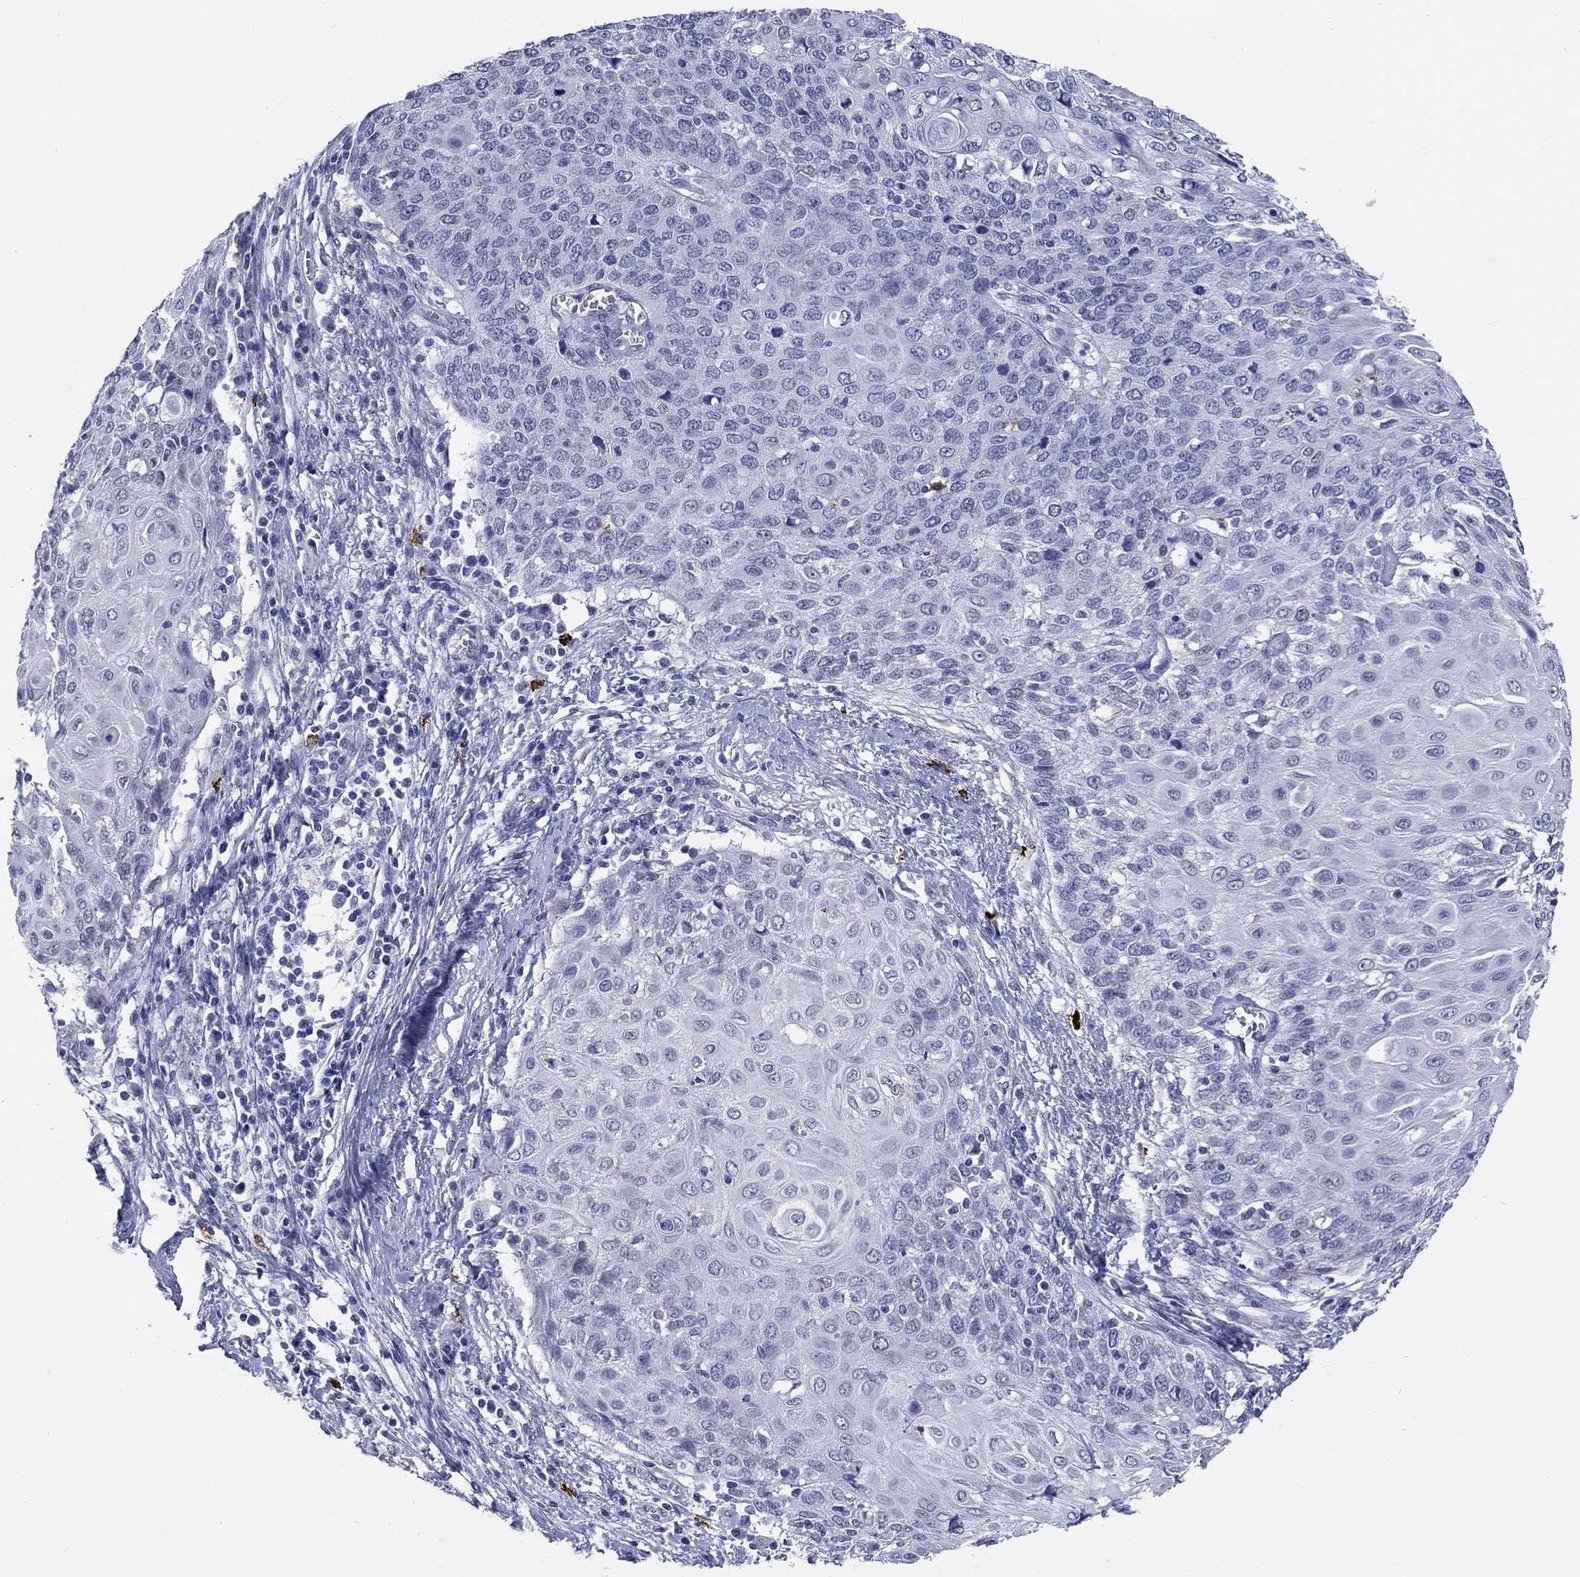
{"staining": {"intensity": "negative", "quantity": "none", "location": "none"}, "tissue": "cervical cancer", "cell_type": "Tumor cells", "image_type": "cancer", "snomed": [{"axis": "morphology", "description": "Squamous cell carcinoma, NOS"}, {"axis": "topography", "description": "Cervix"}], "caption": "A high-resolution micrograph shows IHC staining of cervical squamous cell carcinoma, which reveals no significant positivity in tumor cells. The staining was performed using DAB (3,3'-diaminobenzidine) to visualize the protein expression in brown, while the nuclei were stained in blue with hematoxylin (Magnification: 20x).", "gene": "ECEL1", "patient": {"sex": "female", "age": 39}}